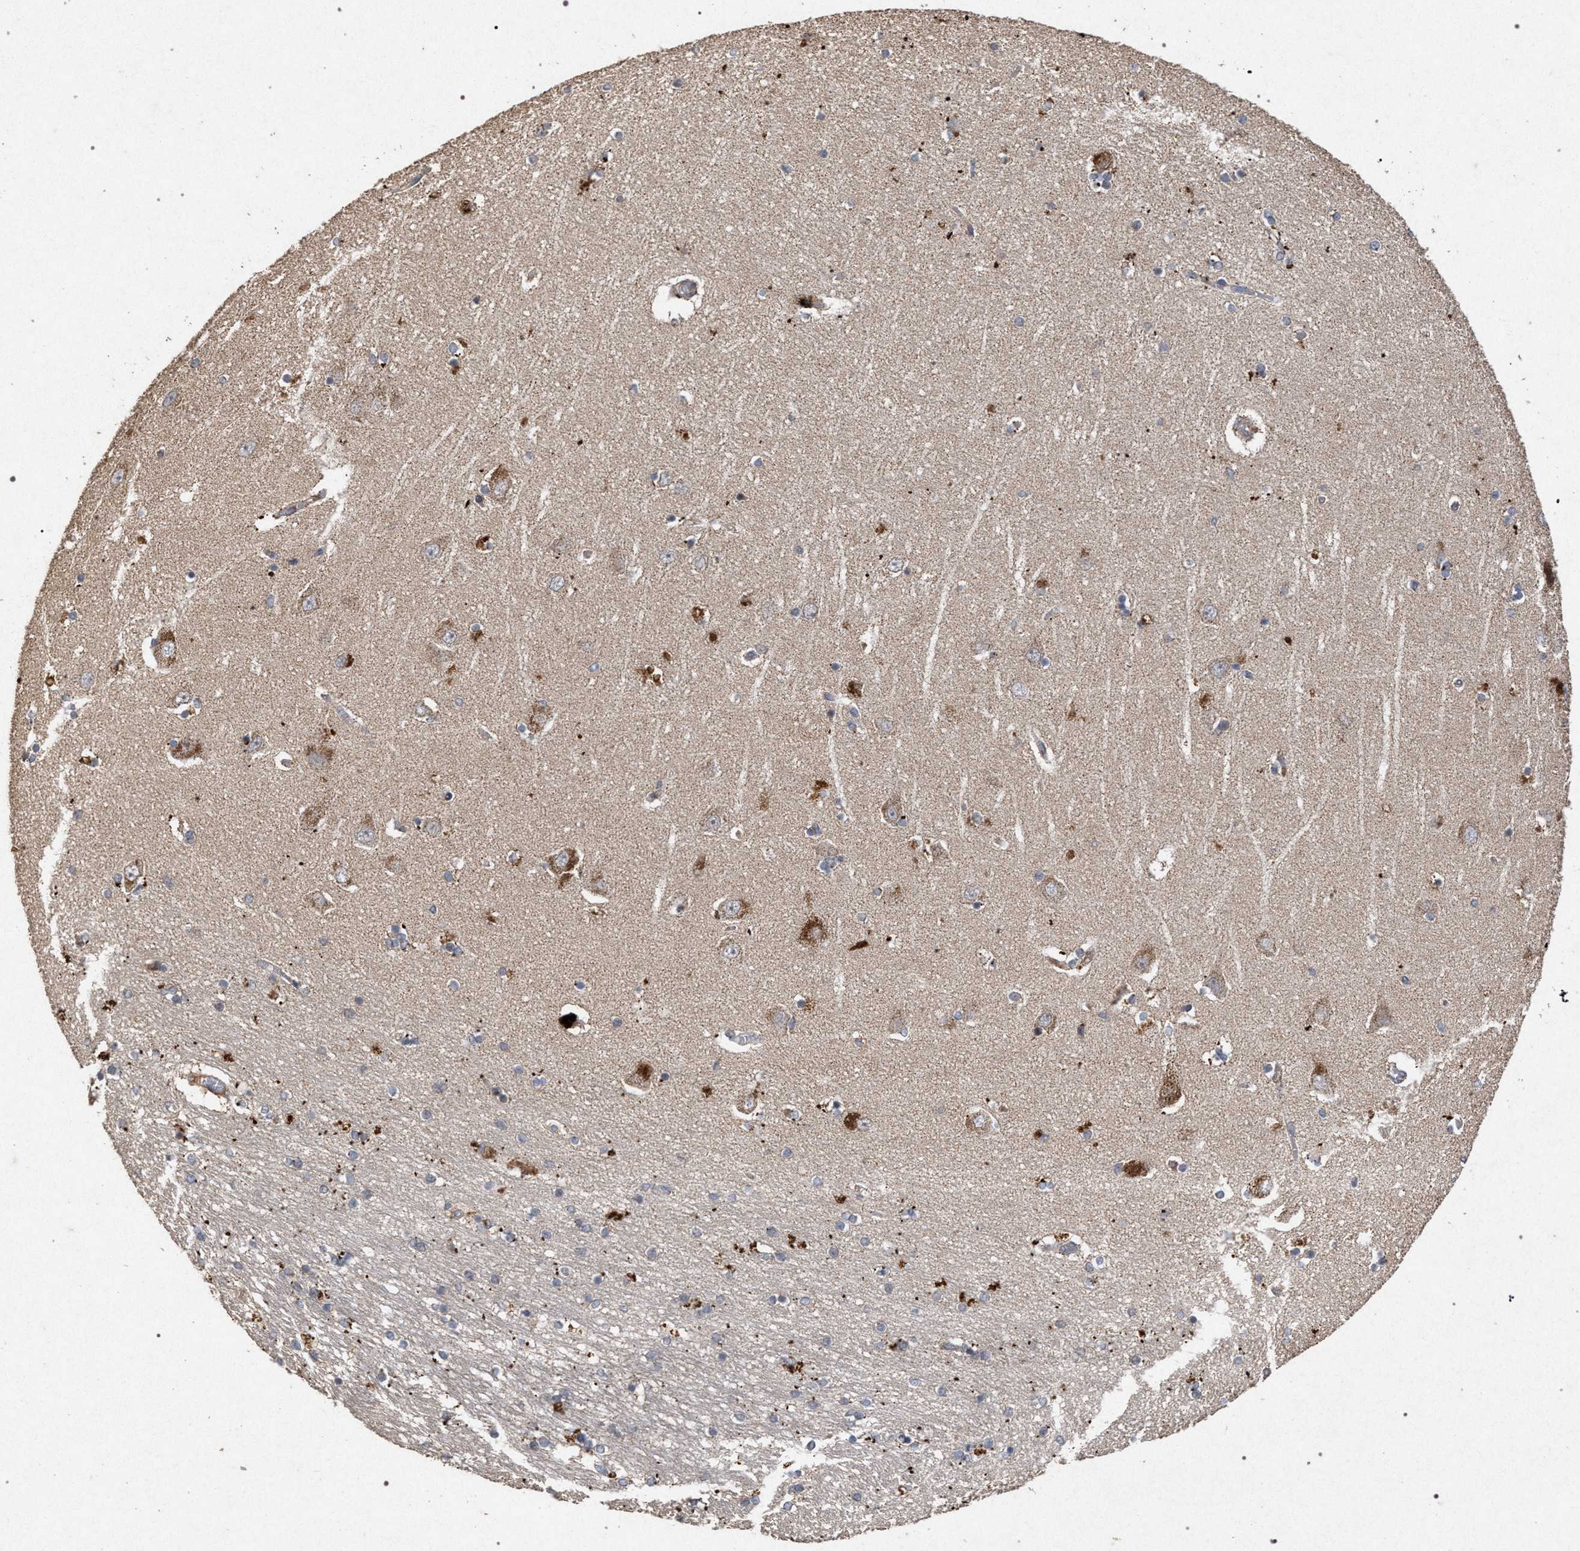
{"staining": {"intensity": "moderate", "quantity": "<25%", "location": "cytoplasmic/membranous"}, "tissue": "hippocampus", "cell_type": "Glial cells", "image_type": "normal", "snomed": [{"axis": "morphology", "description": "Normal tissue, NOS"}, {"axis": "topography", "description": "Hippocampus"}], "caption": "DAB (3,3'-diaminobenzidine) immunohistochemical staining of normal hippocampus demonstrates moderate cytoplasmic/membranous protein positivity in approximately <25% of glial cells. (DAB IHC, brown staining for protein, blue staining for nuclei).", "gene": "PKD2L1", "patient": {"sex": "female", "age": 54}}